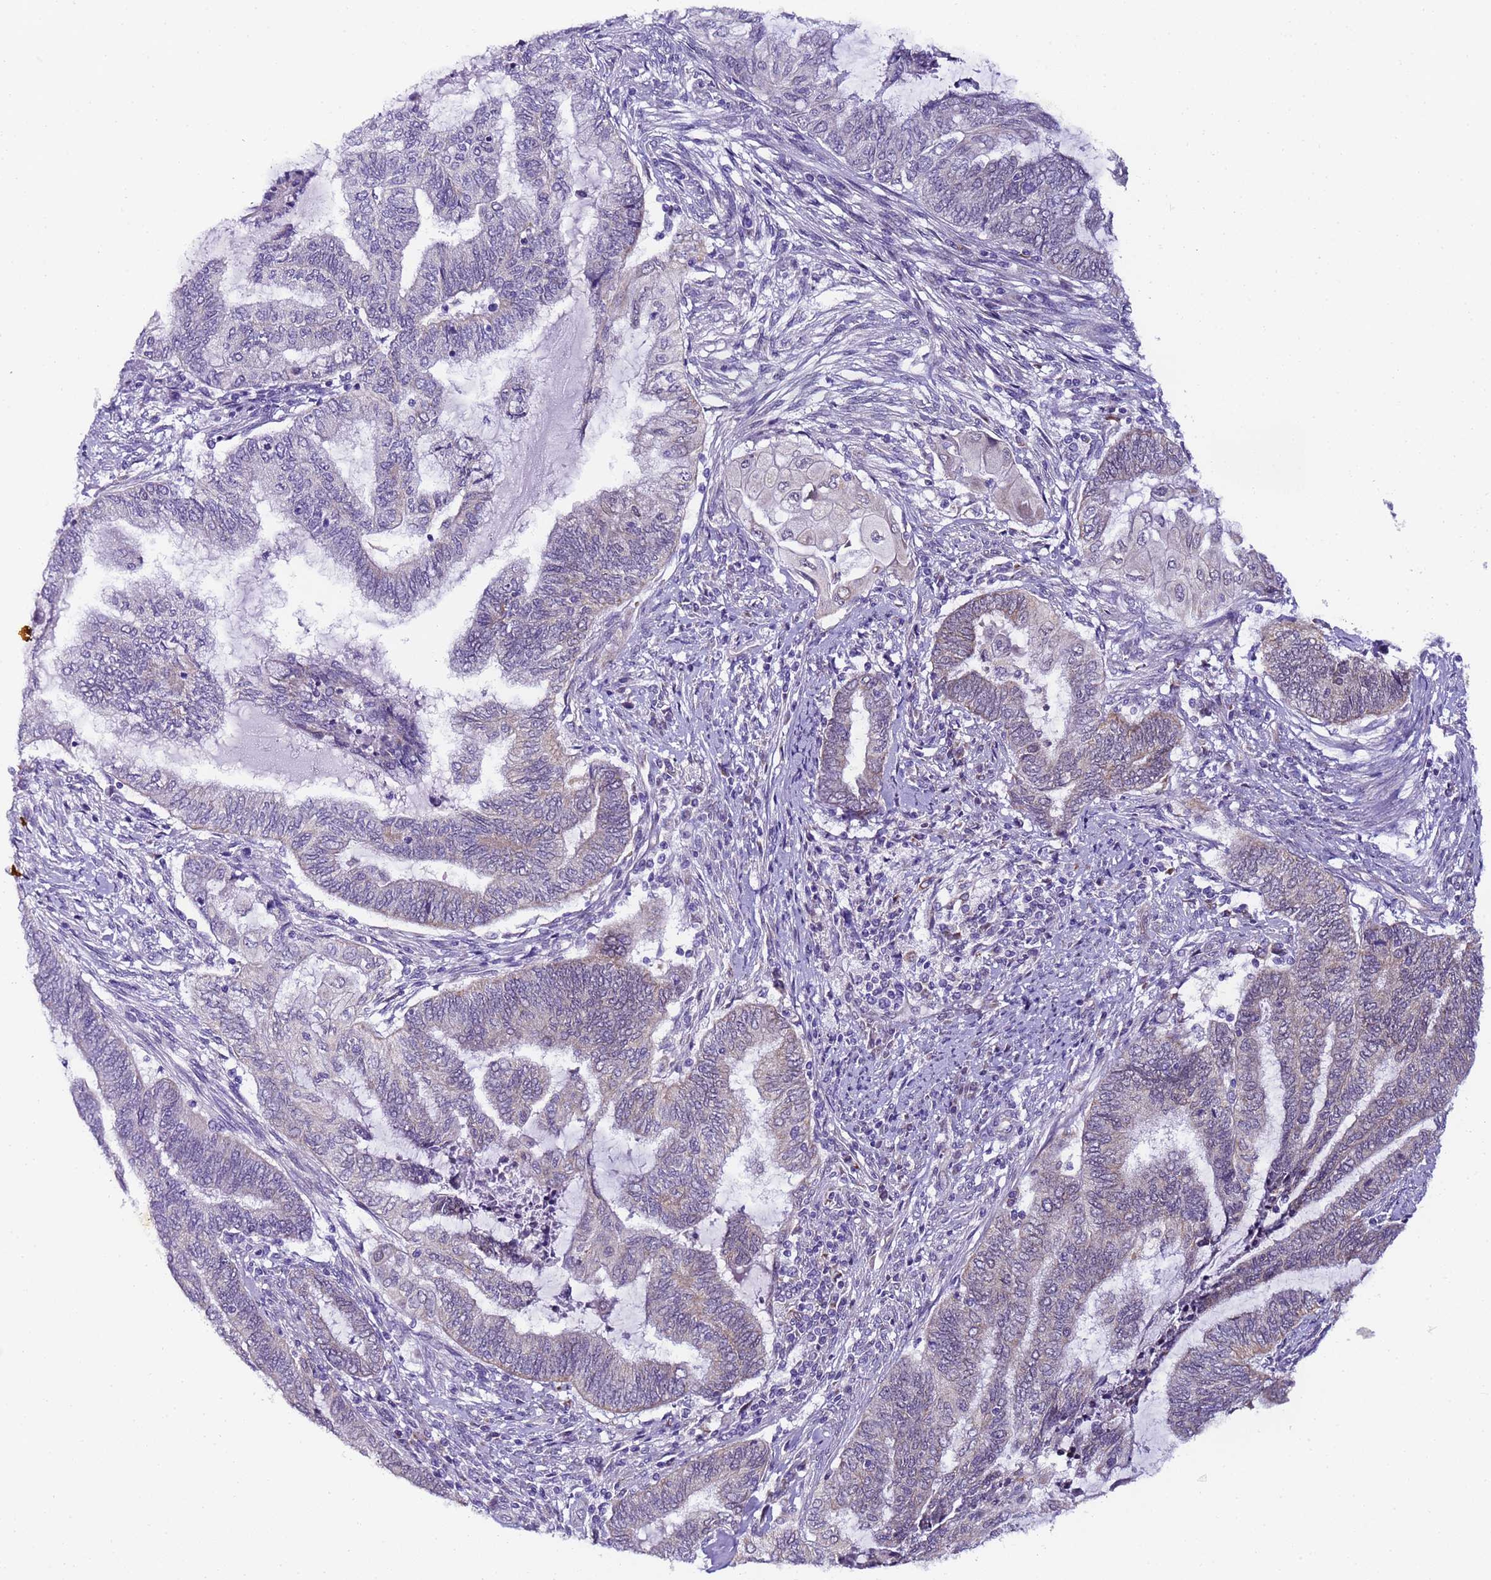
{"staining": {"intensity": "negative", "quantity": "none", "location": "none"}, "tissue": "endometrial cancer", "cell_type": "Tumor cells", "image_type": "cancer", "snomed": [{"axis": "morphology", "description": "Adenocarcinoma, NOS"}, {"axis": "topography", "description": "Uterus"}, {"axis": "topography", "description": "Endometrium"}], "caption": "A photomicrograph of human endometrial adenocarcinoma is negative for staining in tumor cells.", "gene": "RAPGEF3", "patient": {"sex": "female", "age": 70}}